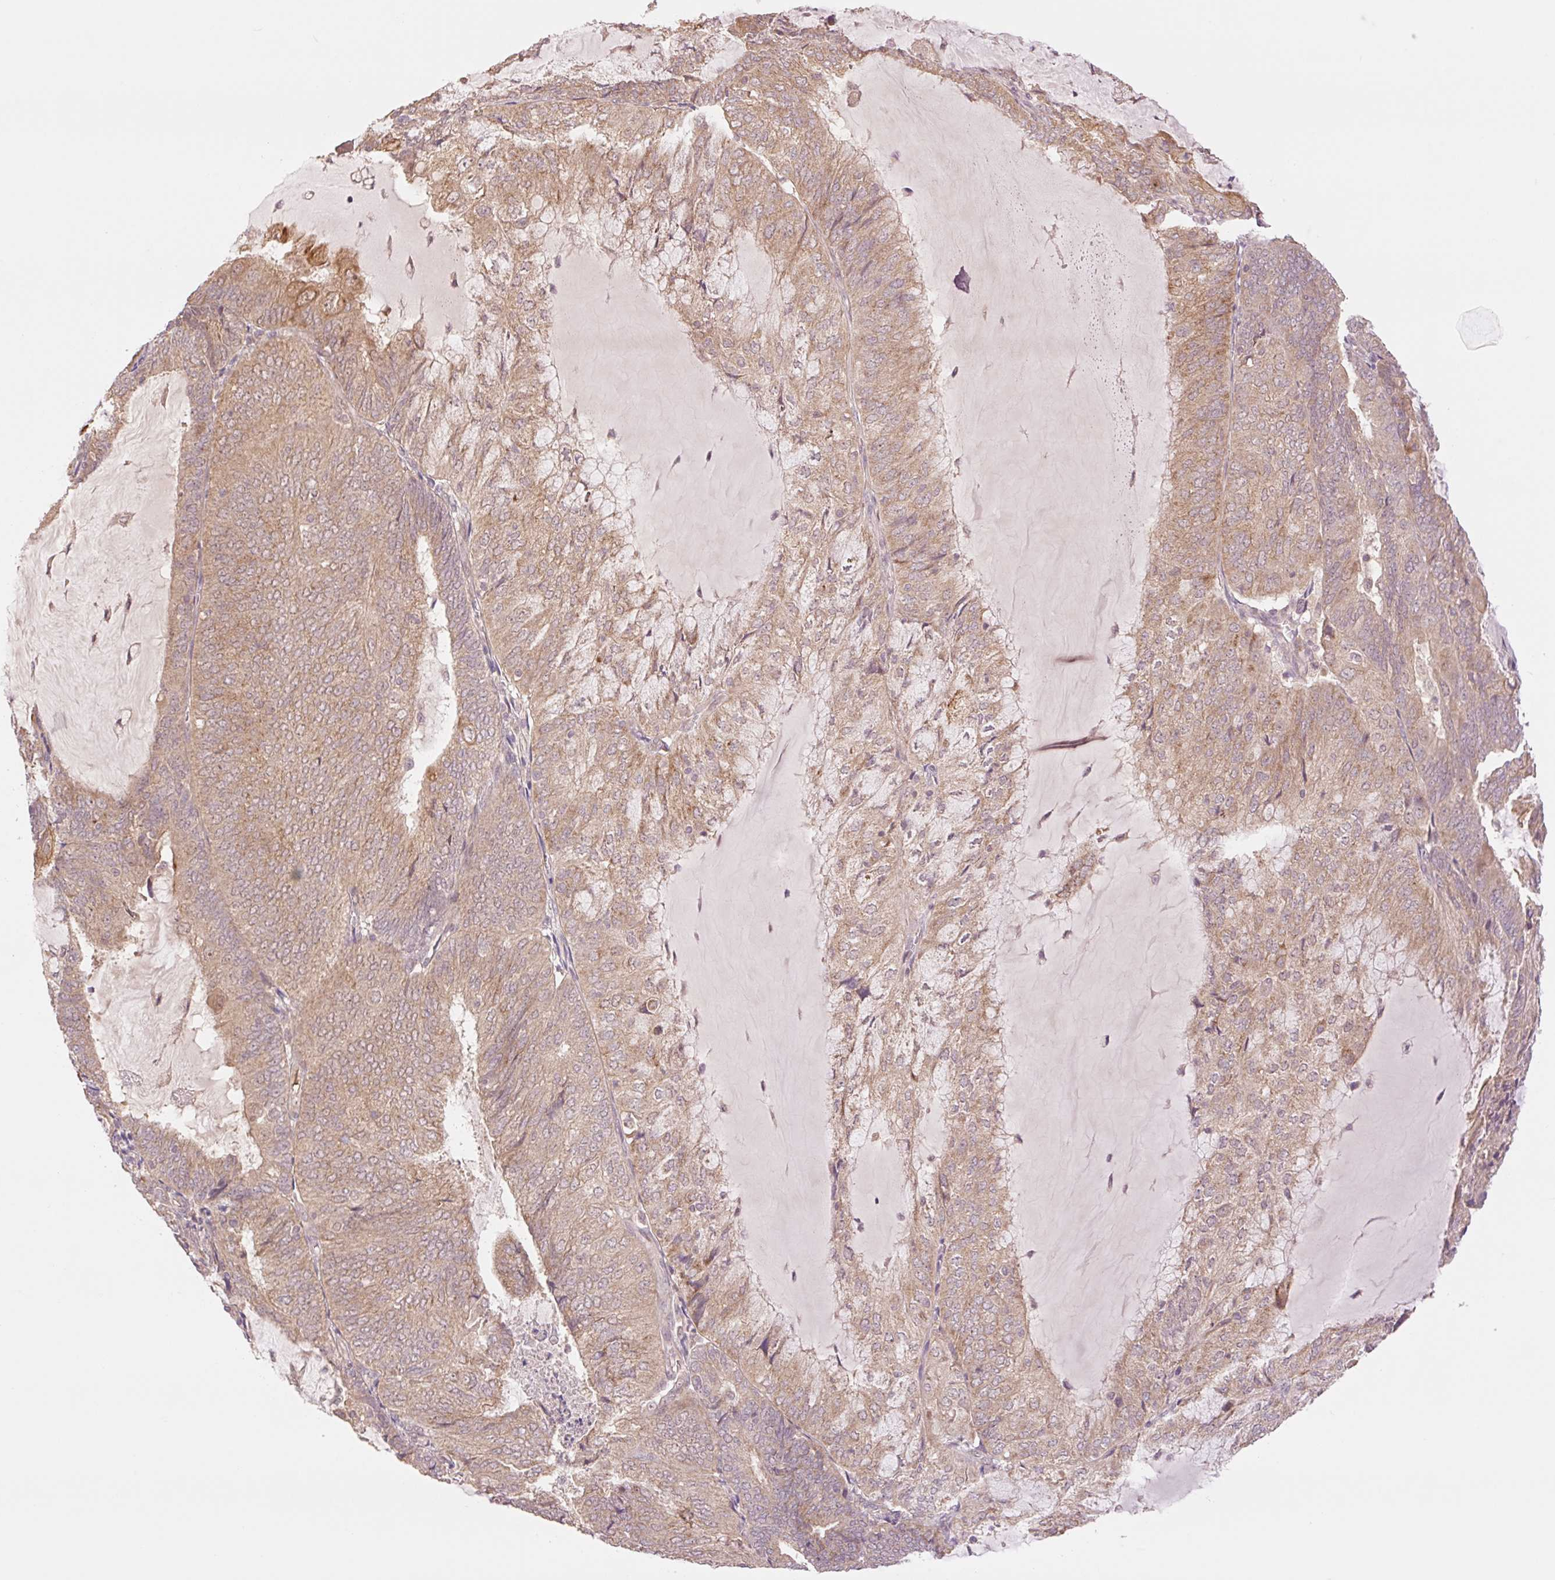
{"staining": {"intensity": "moderate", "quantity": ">75%", "location": "cytoplasmic/membranous"}, "tissue": "endometrial cancer", "cell_type": "Tumor cells", "image_type": "cancer", "snomed": [{"axis": "morphology", "description": "Adenocarcinoma, NOS"}, {"axis": "topography", "description": "Endometrium"}], "caption": "DAB (3,3'-diaminobenzidine) immunohistochemical staining of human endometrial cancer demonstrates moderate cytoplasmic/membranous protein staining in approximately >75% of tumor cells.", "gene": "YJU2B", "patient": {"sex": "female", "age": 81}}